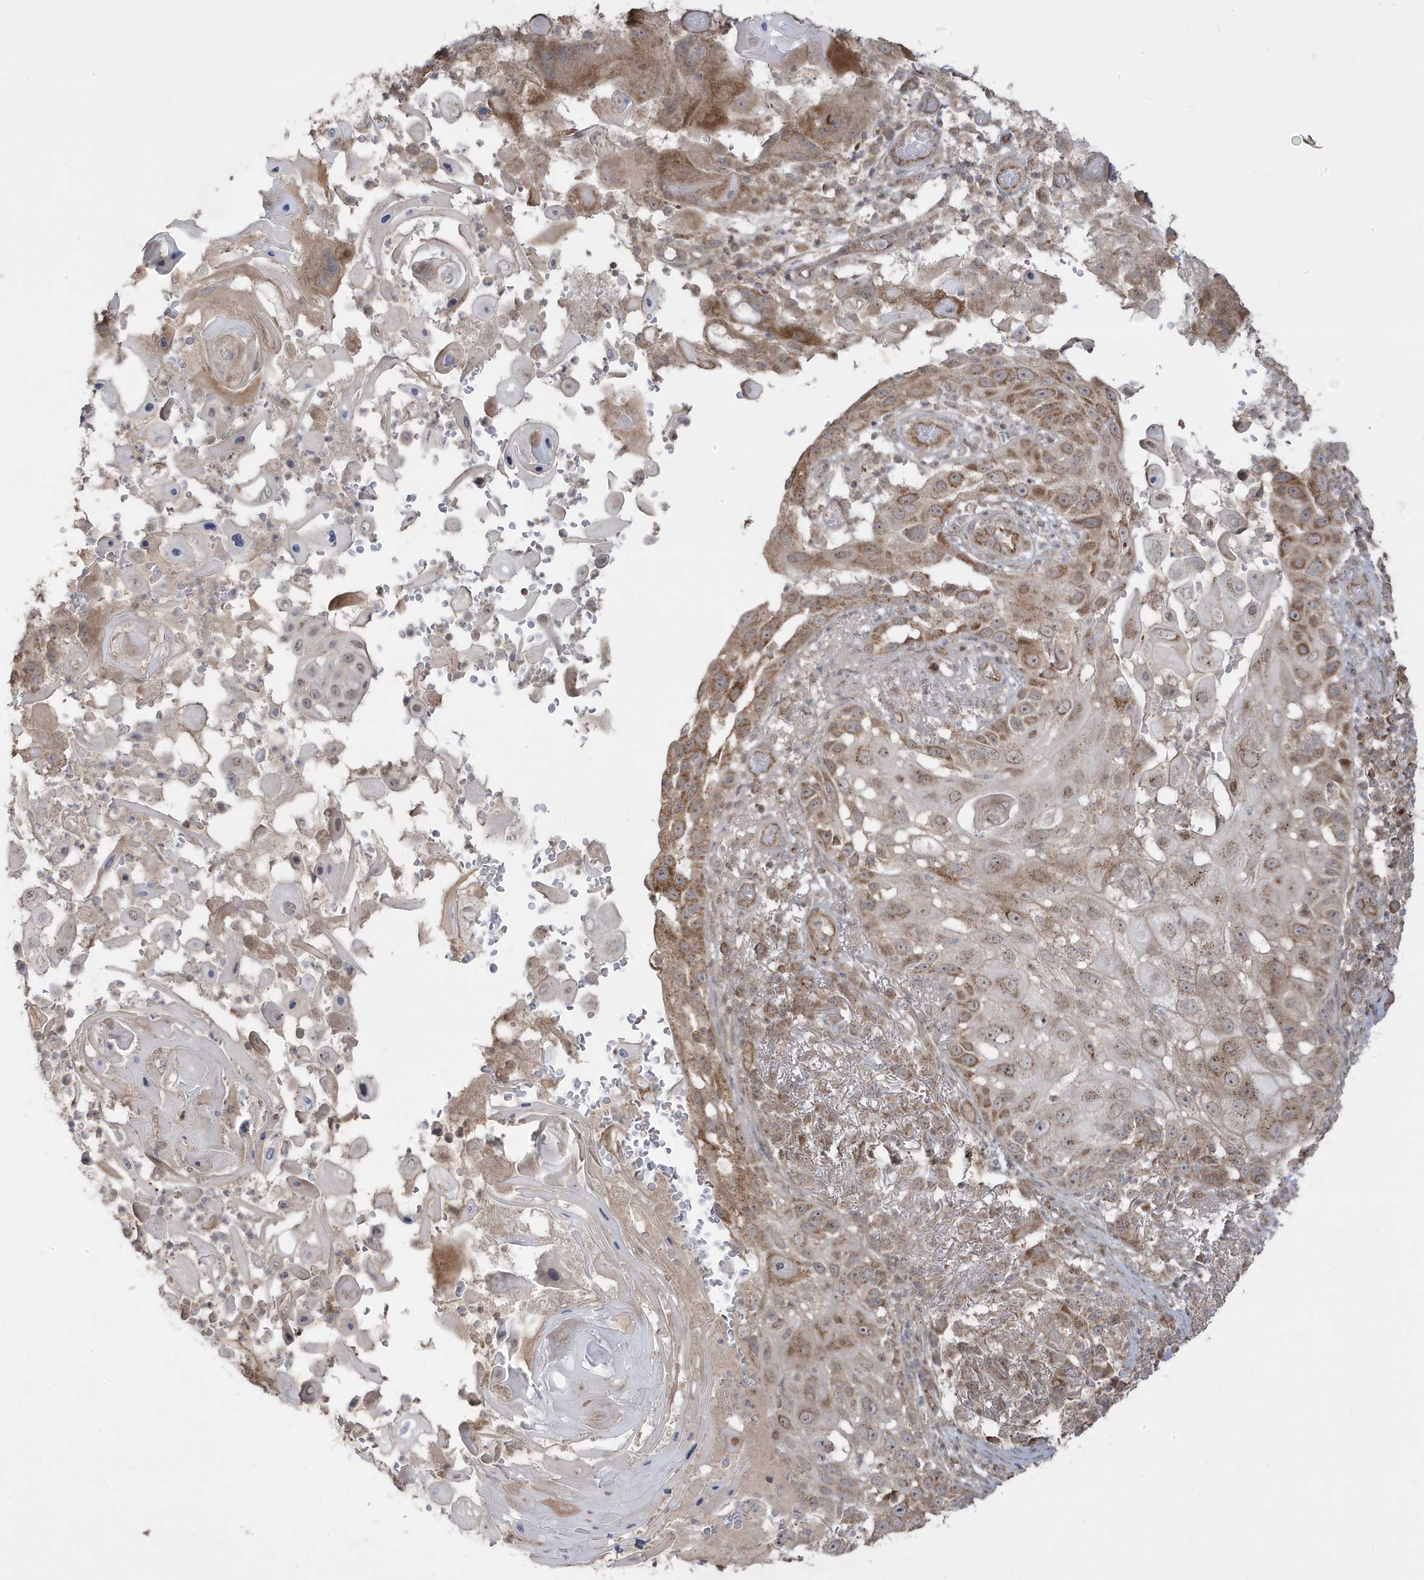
{"staining": {"intensity": "moderate", "quantity": "<25%", "location": "cytoplasmic/membranous"}, "tissue": "skin cancer", "cell_type": "Tumor cells", "image_type": "cancer", "snomed": [{"axis": "morphology", "description": "Squamous cell carcinoma, NOS"}, {"axis": "topography", "description": "Skin"}], "caption": "Immunohistochemistry (IHC) of skin cancer exhibits low levels of moderate cytoplasmic/membranous expression in about <25% of tumor cells. (DAB = brown stain, brightfield microscopy at high magnification).", "gene": "DNAJC12", "patient": {"sex": "female", "age": 44}}